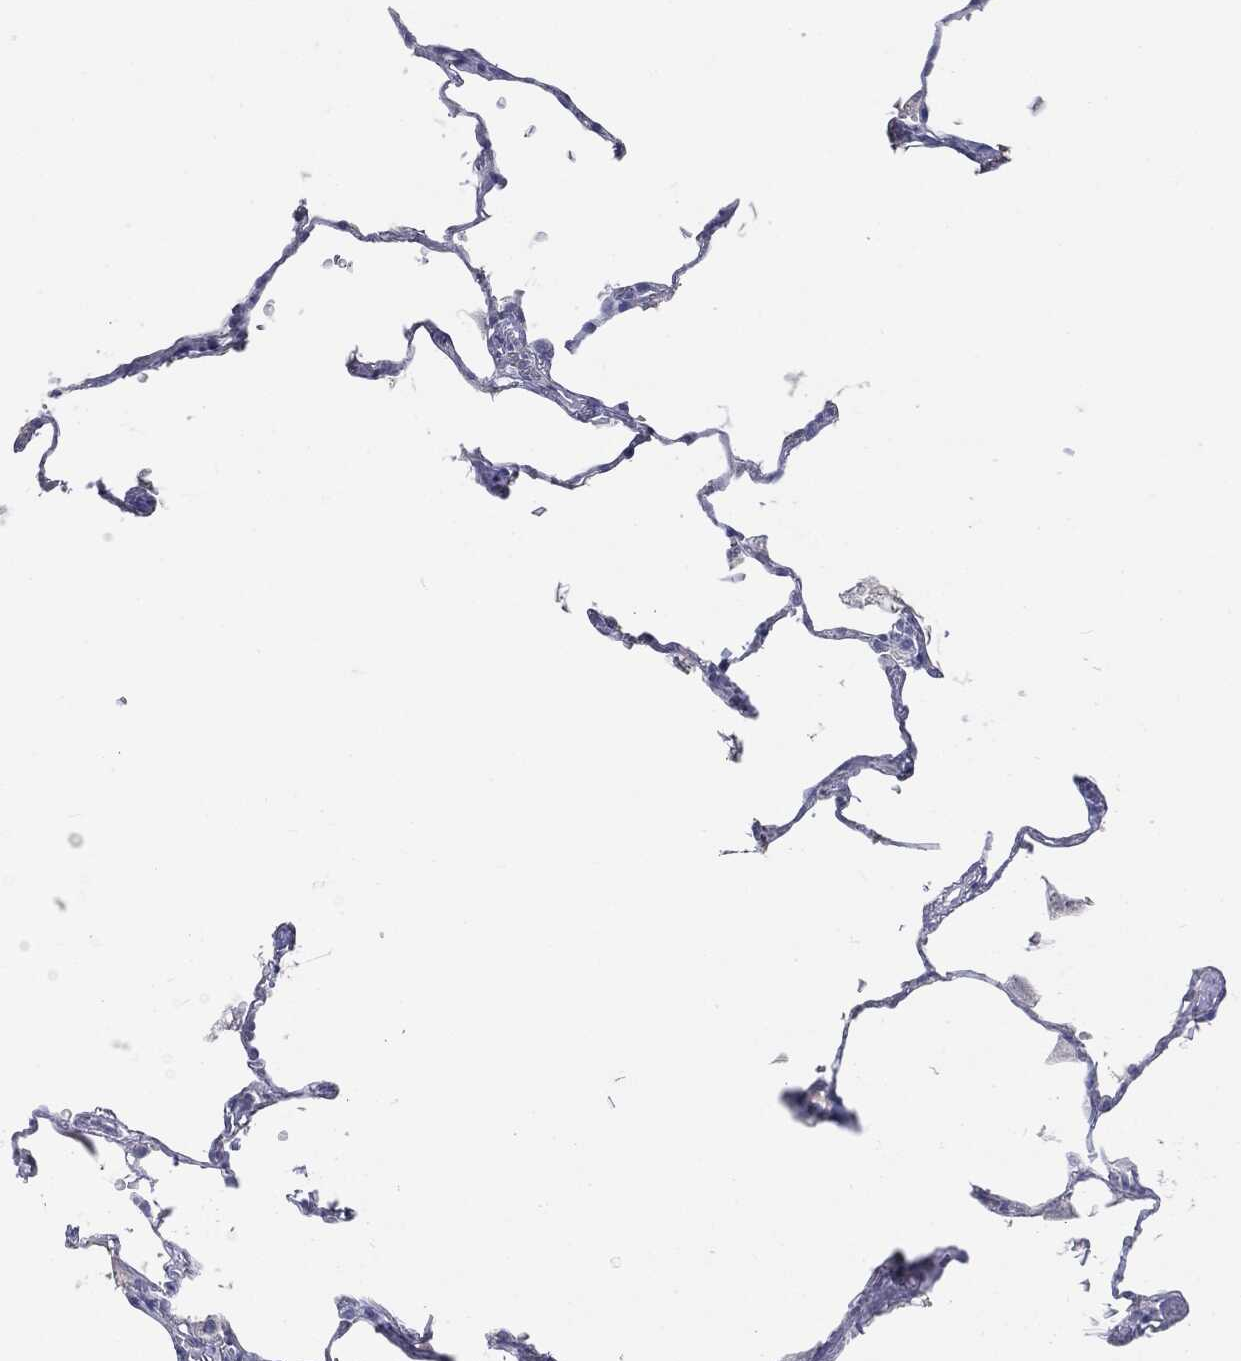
{"staining": {"intensity": "negative", "quantity": "none", "location": "none"}, "tissue": "lung", "cell_type": "Alveolar cells", "image_type": "normal", "snomed": [{"axis": "morphology", "description": "Normal tissue, NOS"}, {"axis": "morphology", "description": "Adenocarcinoma, metastatic, NOS"}, {"axis": "topography", "description": "Lung"}], "caption": "This is an immunohistochemistry micrograph of normal lung. There is no expression in alveolar cells.", "gene": "TSHB", "patient": {"sex": "male", "age": 45}}